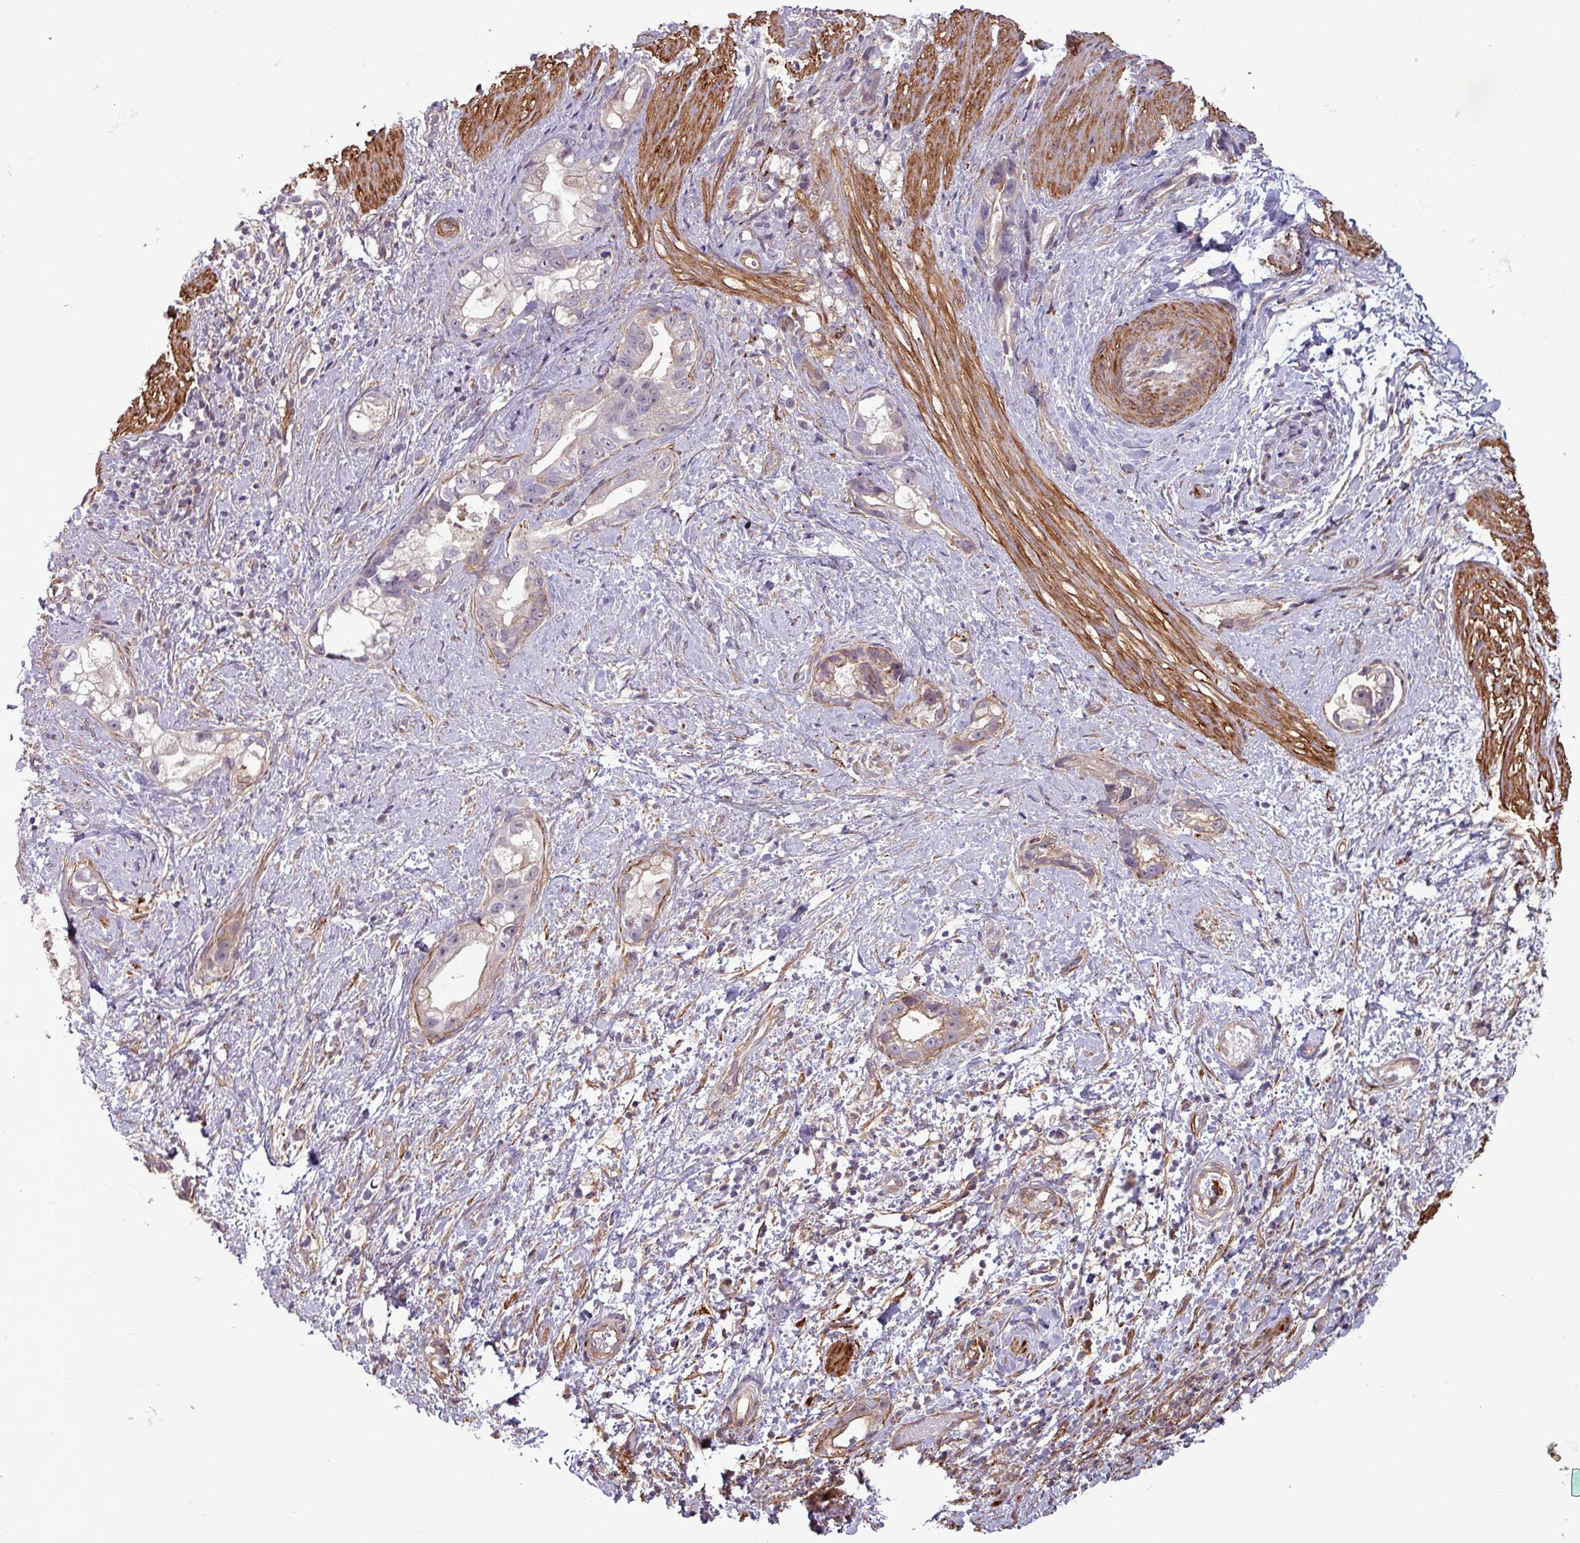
{"staining": {"intensity": "negative", "quantity": "none", "location": "none"}, "tissue": "stomach cancer", "cell_type": "Tumor cells", "image_type": "cancer", "snomed": [{"axis": "morphology", "description": "Adenocarcinoma, NOS"}, {"axis": "topography", "description": "Stomach"}], "caption": "Immunohistochemical staining of stomach cancer exhibits no significant staining in tumor cells.", "gene": "PCED1A", "patient": {"sex": "male", "age": 55}}